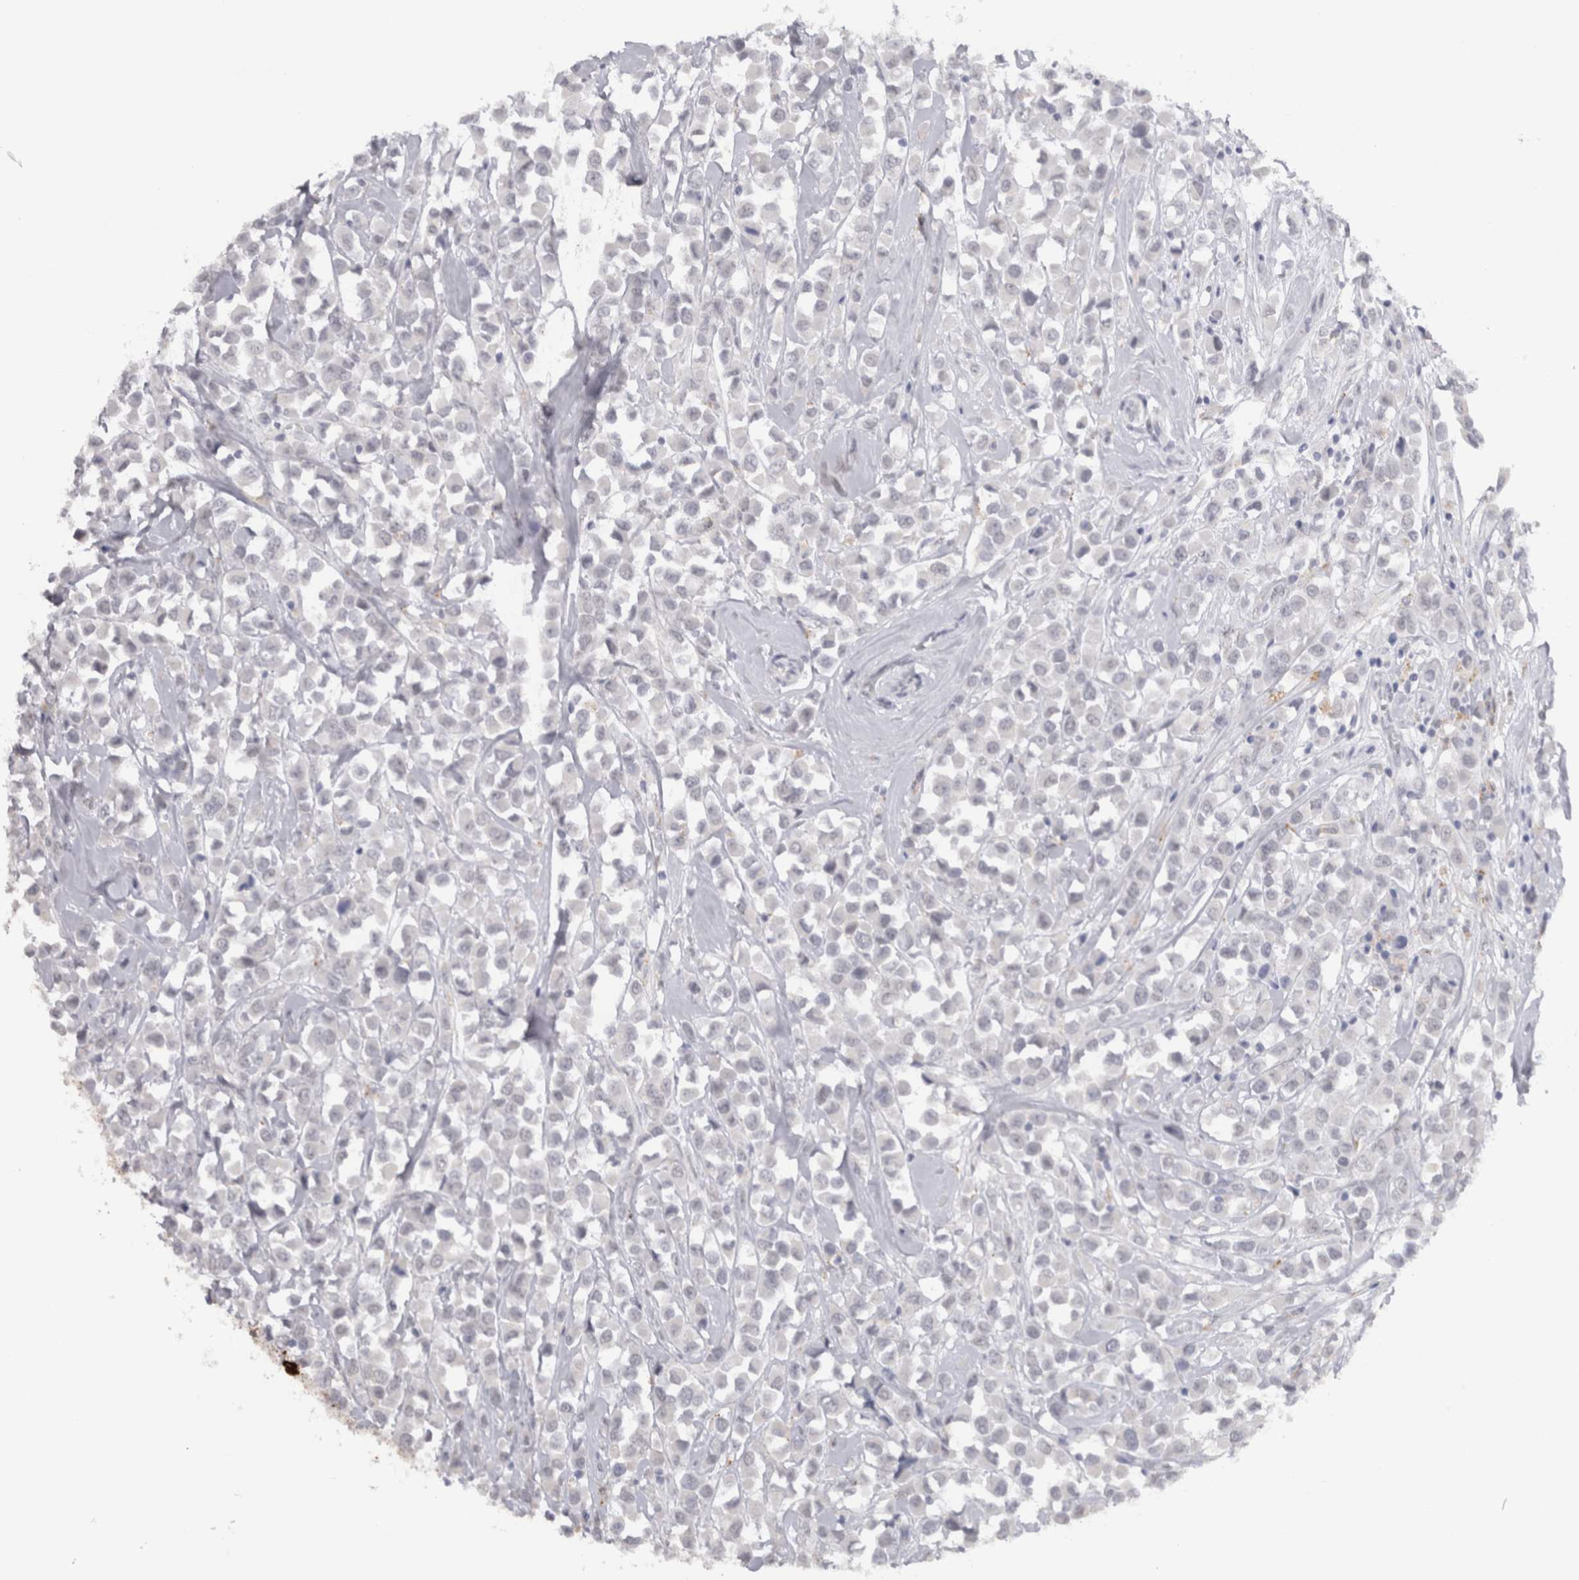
{"staining": {"intensity": "negative", "quantity": "none", "location": "none"}, "tissue": "breast cancer", "cell_type": "Tumor cells", "image_type": "cancer", "snomed": [{"axis": "morphology", "description": "Duct carcinoma"}, {"axis": "topography", "description": "Breast"}], "caption": "Tumor cells show no significant expression in breast cancer (invasive ductal carcinoma).", "gene": "CDH17", "patient": {"sex": "female", "age": 61}}